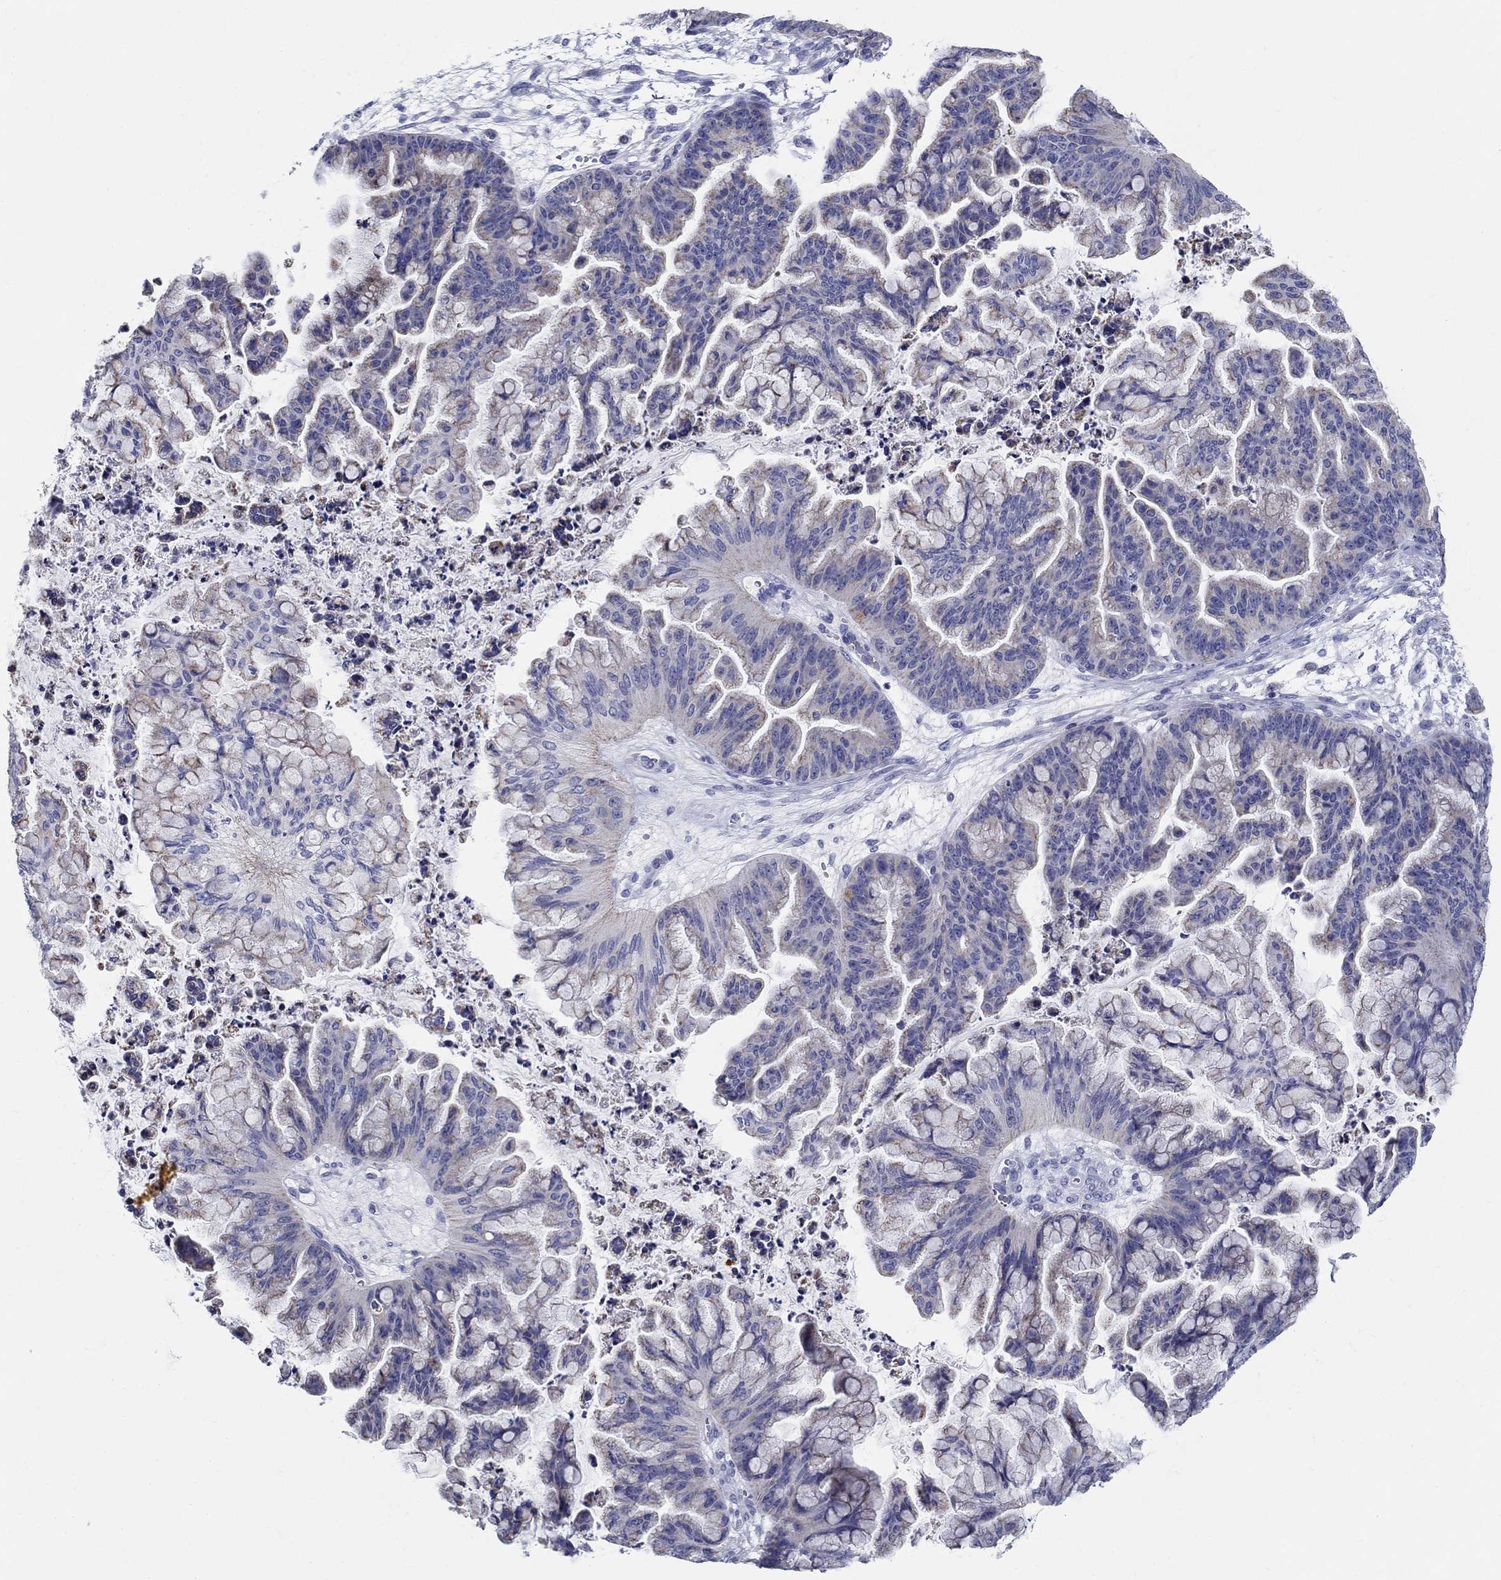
{"staining": {"intensity": "negative", "quantity": "none", "location": "none"}, "tissue": "ovarian cancer", "cell_type": "Tumor cells", "image_type": "cancer", "snomed": [{"axis": "morphology", "description": "Cystadenocarcinoma, mucinous, NOS"}, {"axis": "topography", "description": "Ovary"}], "caption": "The immunohistochemistry micrograph has no significant expression in tumor cells of ovarian cancer tissue.", "gene": "UPB1", "patient": {"sex": "female", "age": 67}}